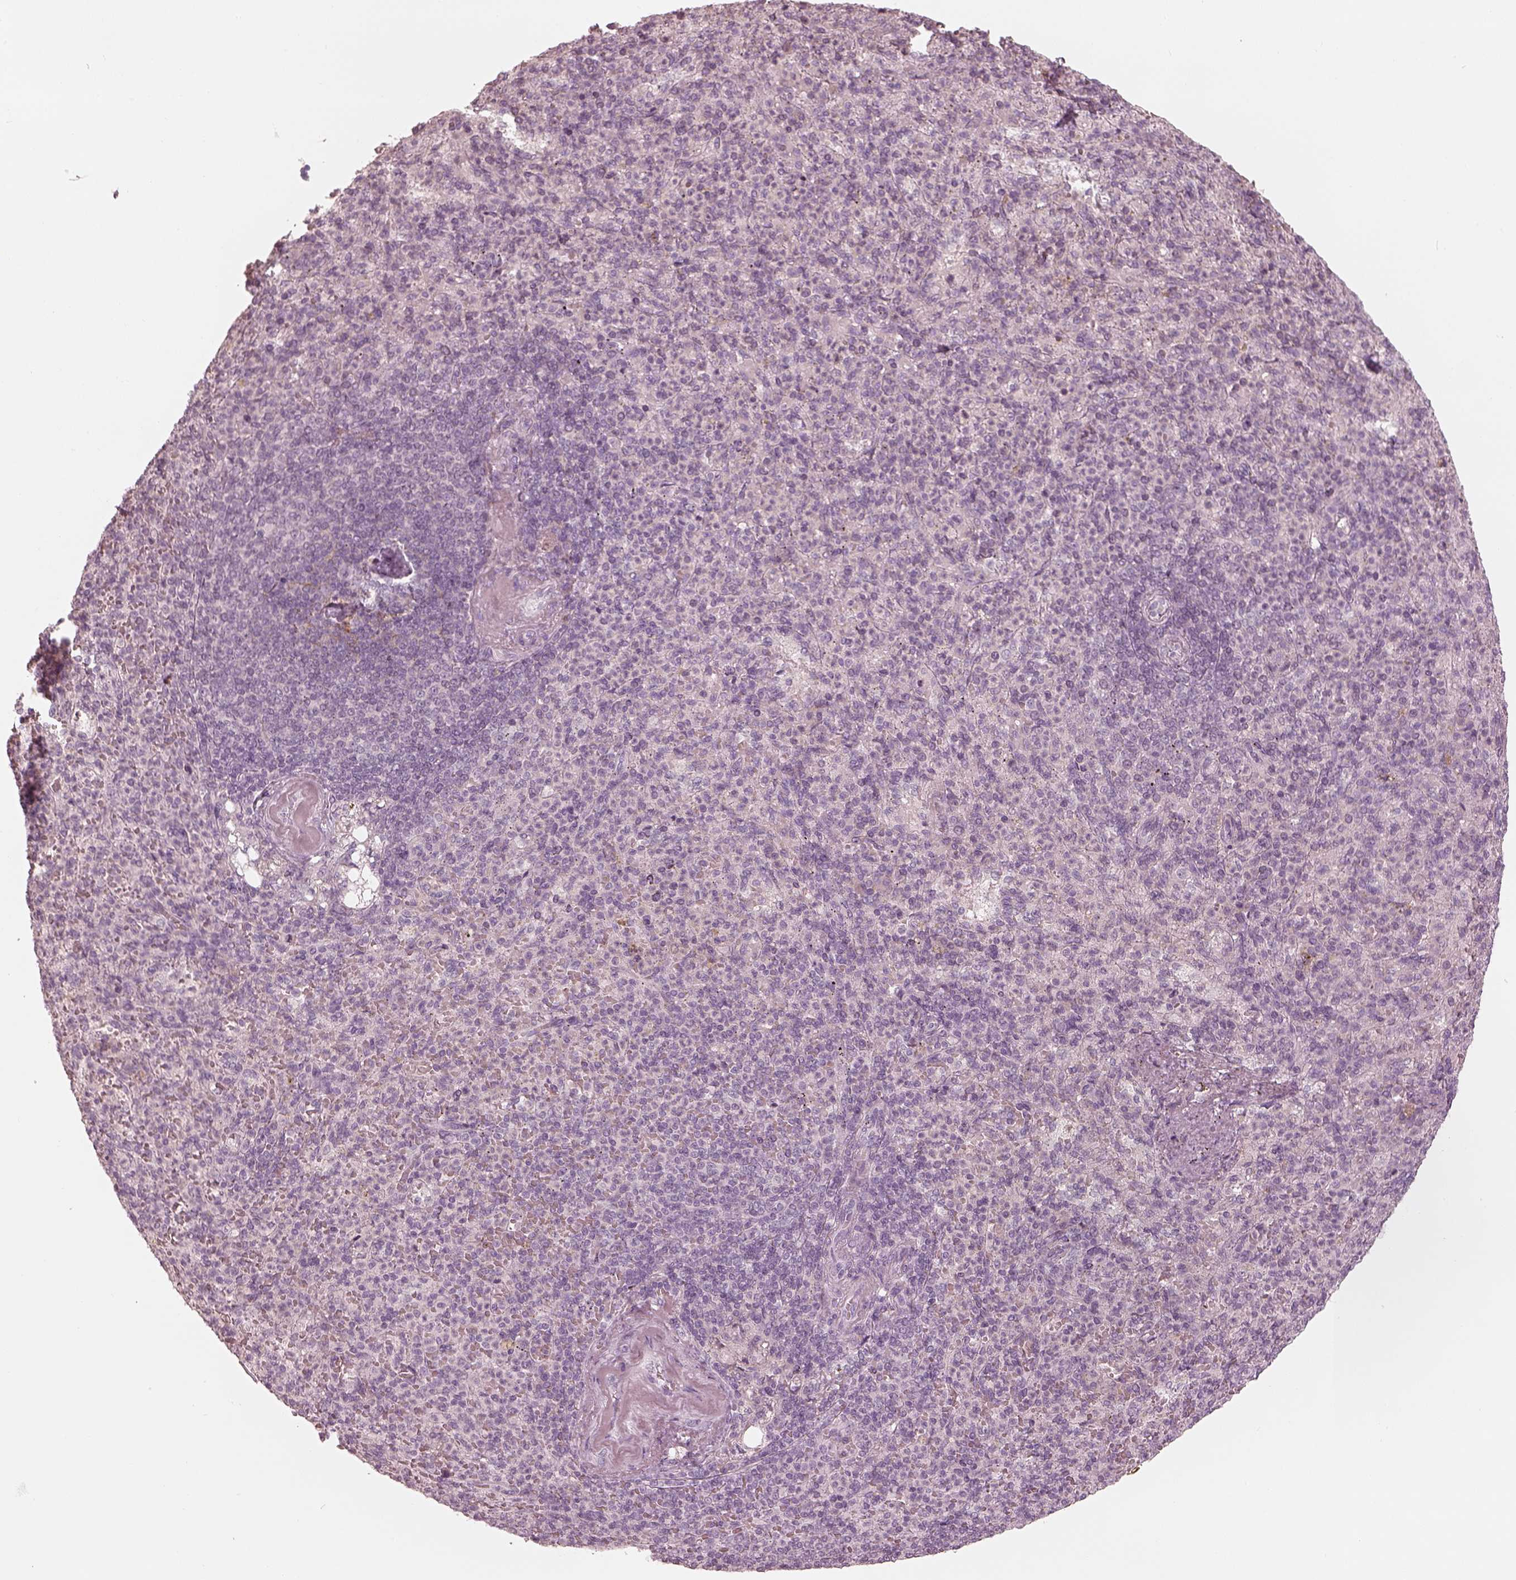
{"staining": {"intensity": "negative", "quantity": "none", "location": "none"}, "tissue": "spleen", "cell_type": "Cells in red pulp", "image_type": "normal", "snomed": [{"axis": "morphology", "description": "Normal tissue, NOS"}, {"axis": "topography", "description": "Spleen"}], "caption": "High magnification brightfield microscopy of normal spleen stained with DAB (brown) and counterstained with hematoxylin (blue): cells in red pulp show no significant staining.", "gene": "SPATA6L", "patient": {"sex": "female", "age": 74}}